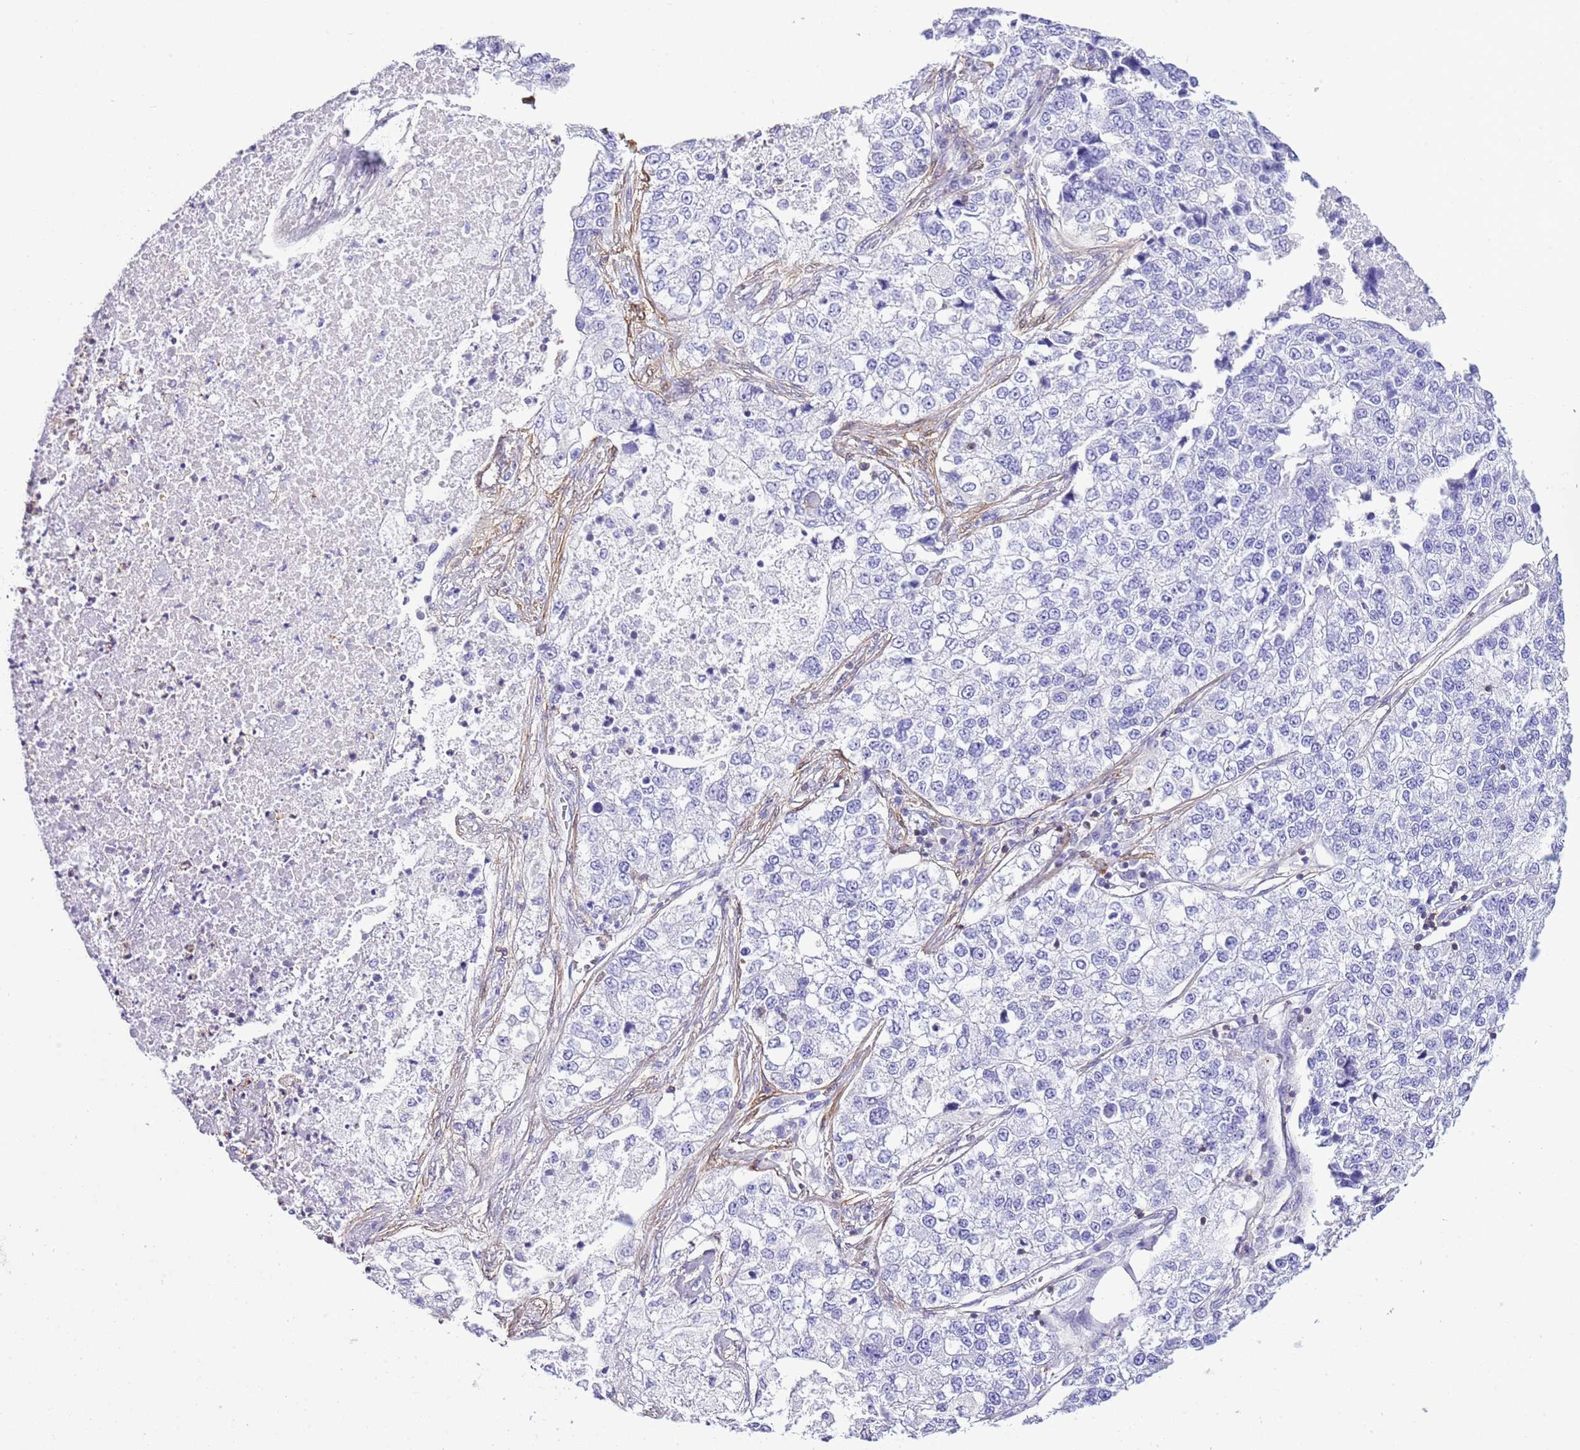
{"staining": {"intensity": "negative", "quantity": "none", "location": "none"}, "tissue": "lung cancer", "cell_type": "Tumor cells", "image_type": "cancer", "snomed": [{"axis": "morphology", "description": "Adenocarcinoma, NOS"}, {"axis": "topography", "description": "Lung"}], "caption": "Tumor cells are negative for brown protein staining in lung adenocarcinoma.", "gene": "CNN2", "patient": {"sex": "male", "age": 49}}